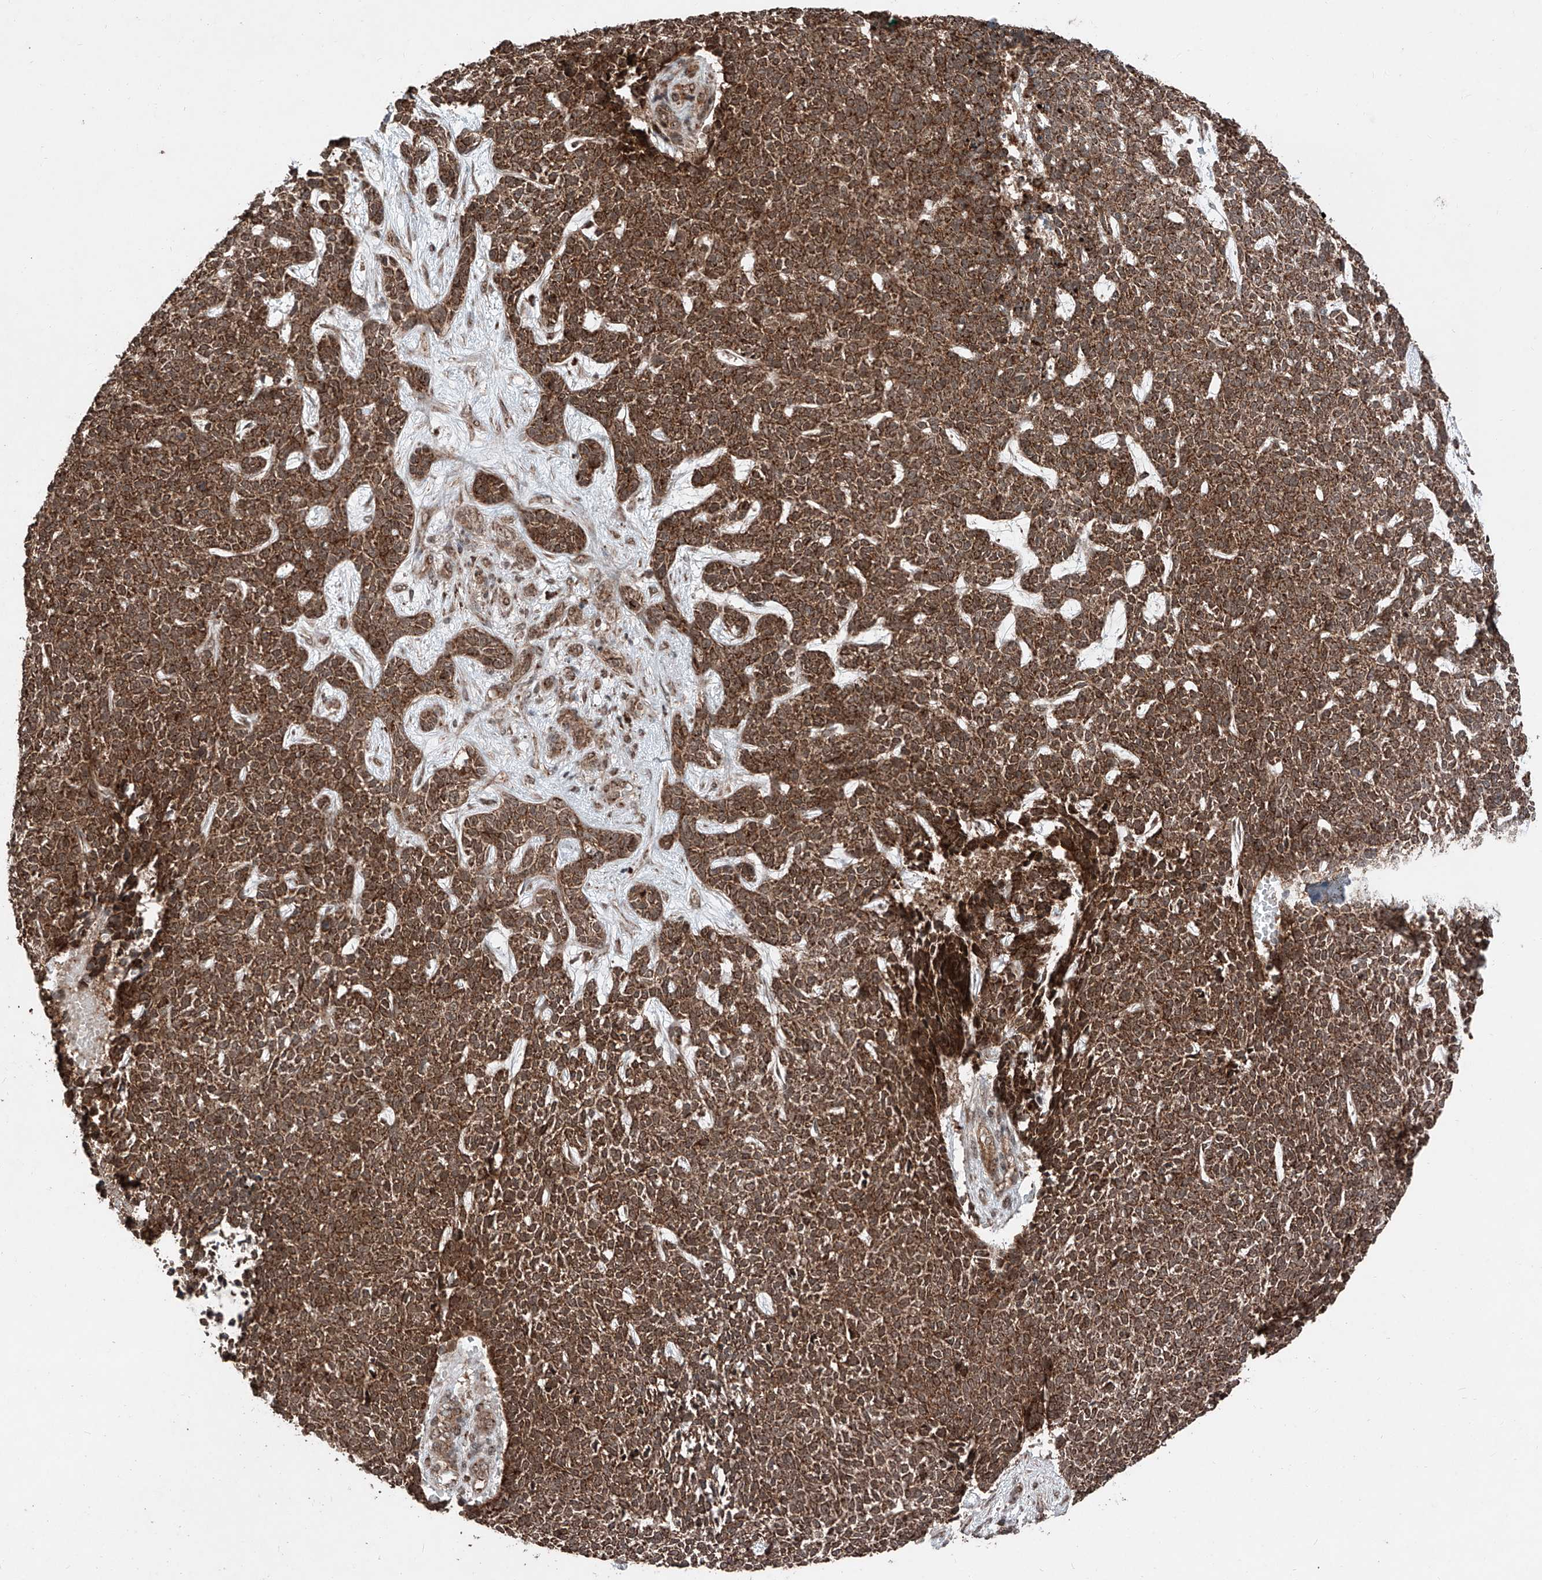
{"staining": {"intensity": "strong", "quantity": ">75%", "location": "cytoplasmic/membranous"}, "tissue": "skin cancer", "cell_type": "Tumor cells", "image_type": "cancer", "snomed": [{"axis": "morphology", "description": "Basal cell carcinoma"}, {"axis": "topography", "description": "Skin"}], "caption": "Immunohistochemistry (IHC) of skin cancer (basal cell carcinoma) exhibits high levels of strong cytoplasmic/membranous positivity in approximately >75% of tumor cells. (Brightfield microscopy of DAB IHC at high magnification).", "gene": "ZSCAN29", "patient": {"sex": "female", "age": 84}}